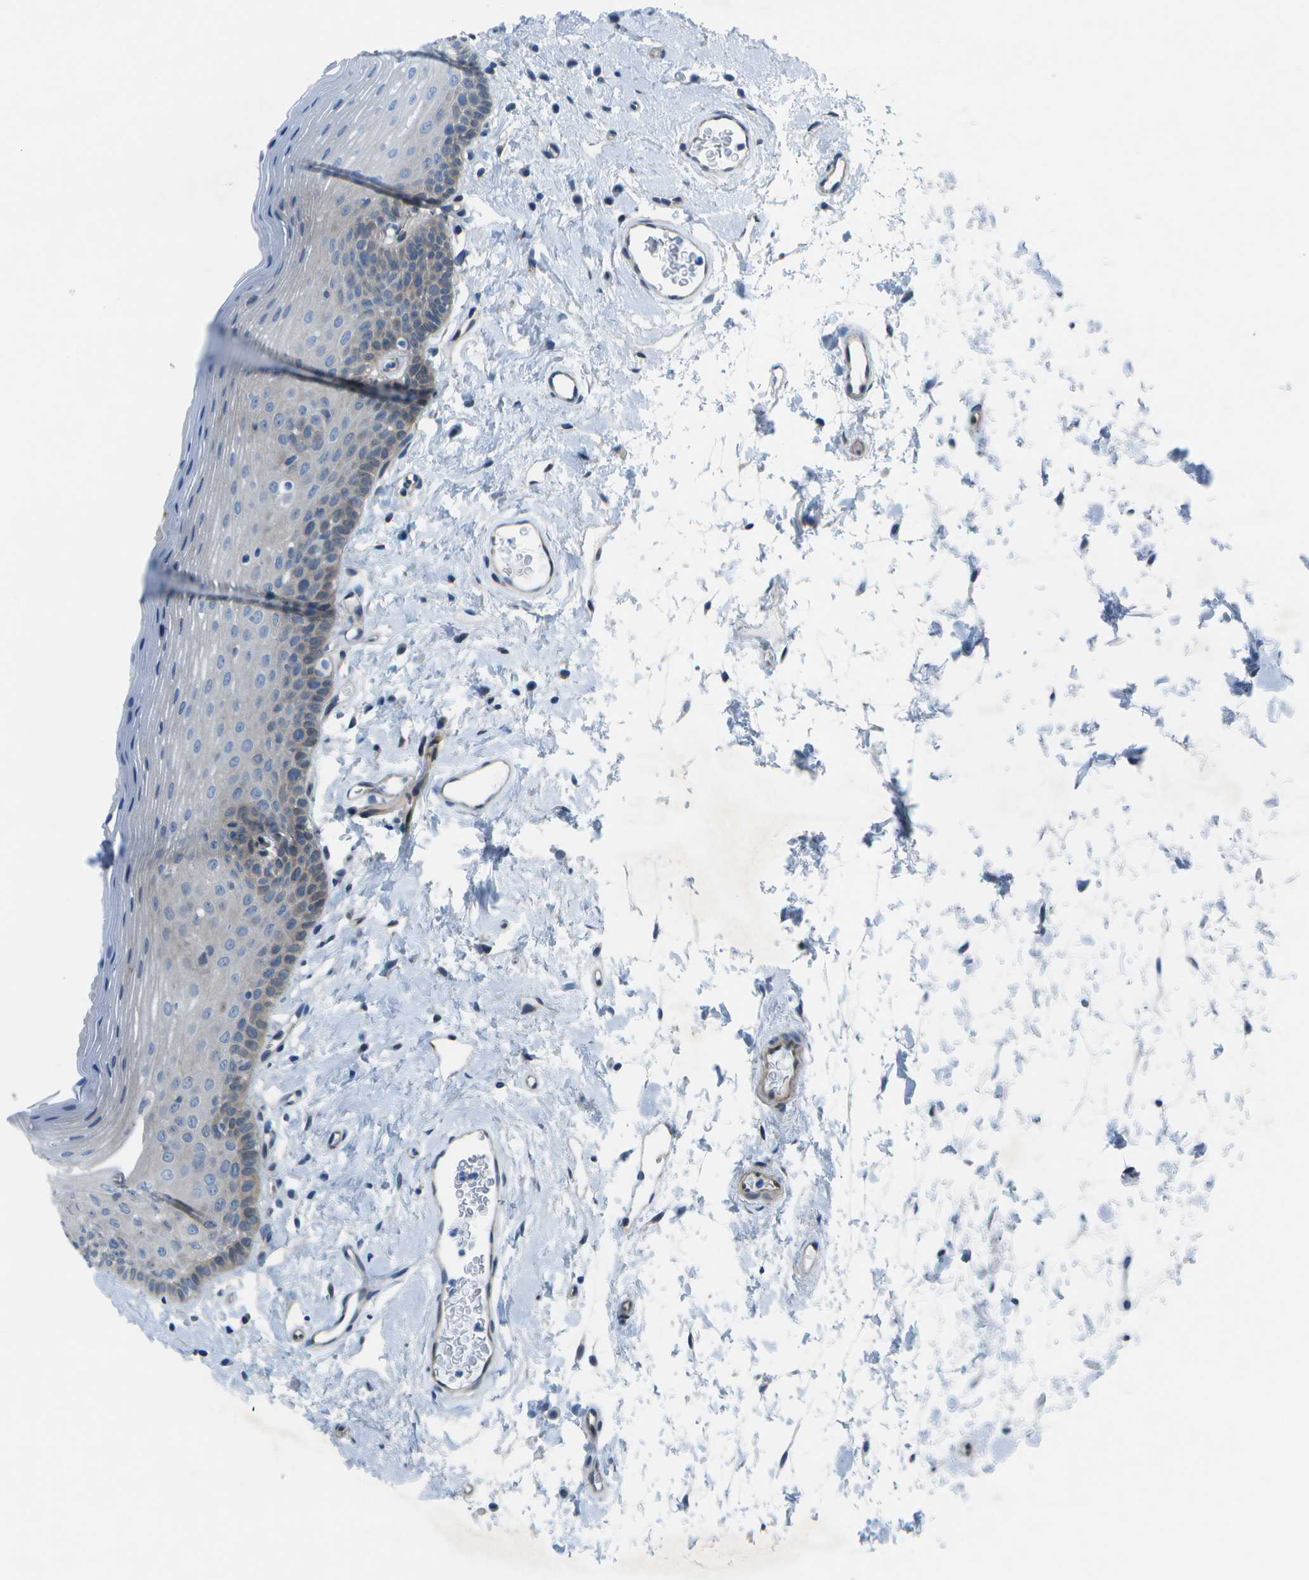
{"staining": {"intensity": "weak", "quantity": "<25%", "location": "cytoplasmic/membranous"}, "tissue": "oral mucosa", "cell_type": "Squamous epithelial cells", "image_type": "normal", "snomed": [{"axis": "morphology", "description": "Normal tissue, NOS"}, {"axis": "topography", "description": "Oral tissue"}], "caption": "Immunohistochemistry (IHC) histopathology image of normal oral mucosa stained for a protein (brown), which demonstrates no staining in squamous epithelial cells.", "gene": "SORBS3", "patient": {"sex": "male", "age": 66}}